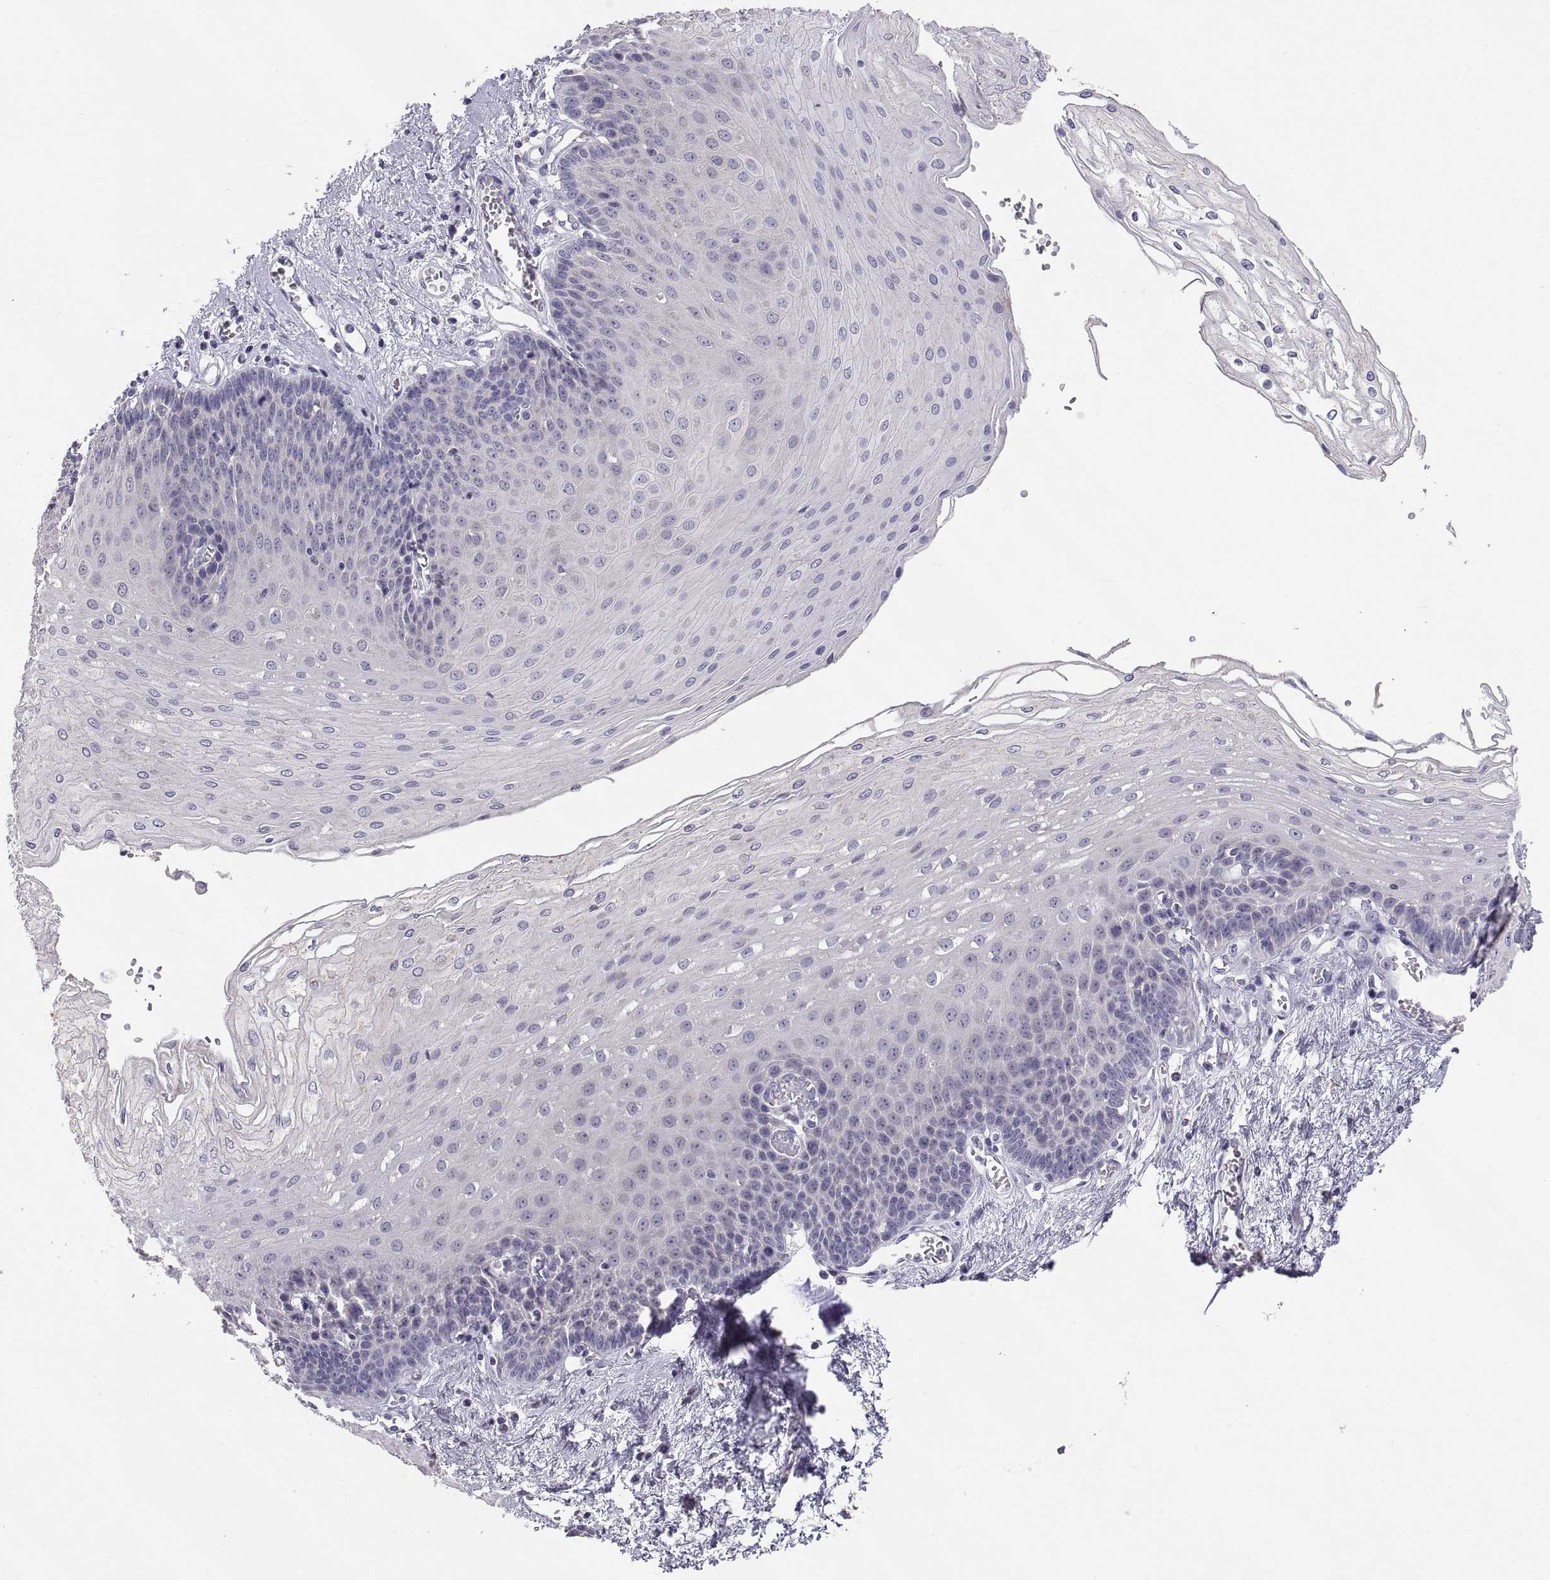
{"staining": {"intensity": "negative", "quantity": "none", "location": "none"}, "tissue": "esophagus", "cell_type": "Squamous epithelial cells", "image_type": "normal", "snomed": [{"axis": "morphology", "description": "Normal tissue, NOS"}, {"axis": "topography", "description": "Esophagus"}], "caption": "There is no significant staining in squamous epithelial cells of esophagus. (DAB immunohistochemistry visualized using brightfield microscopy, high magnification).", "gene": "TNNC1", "patient": {"sex": "female", "age": 62}}